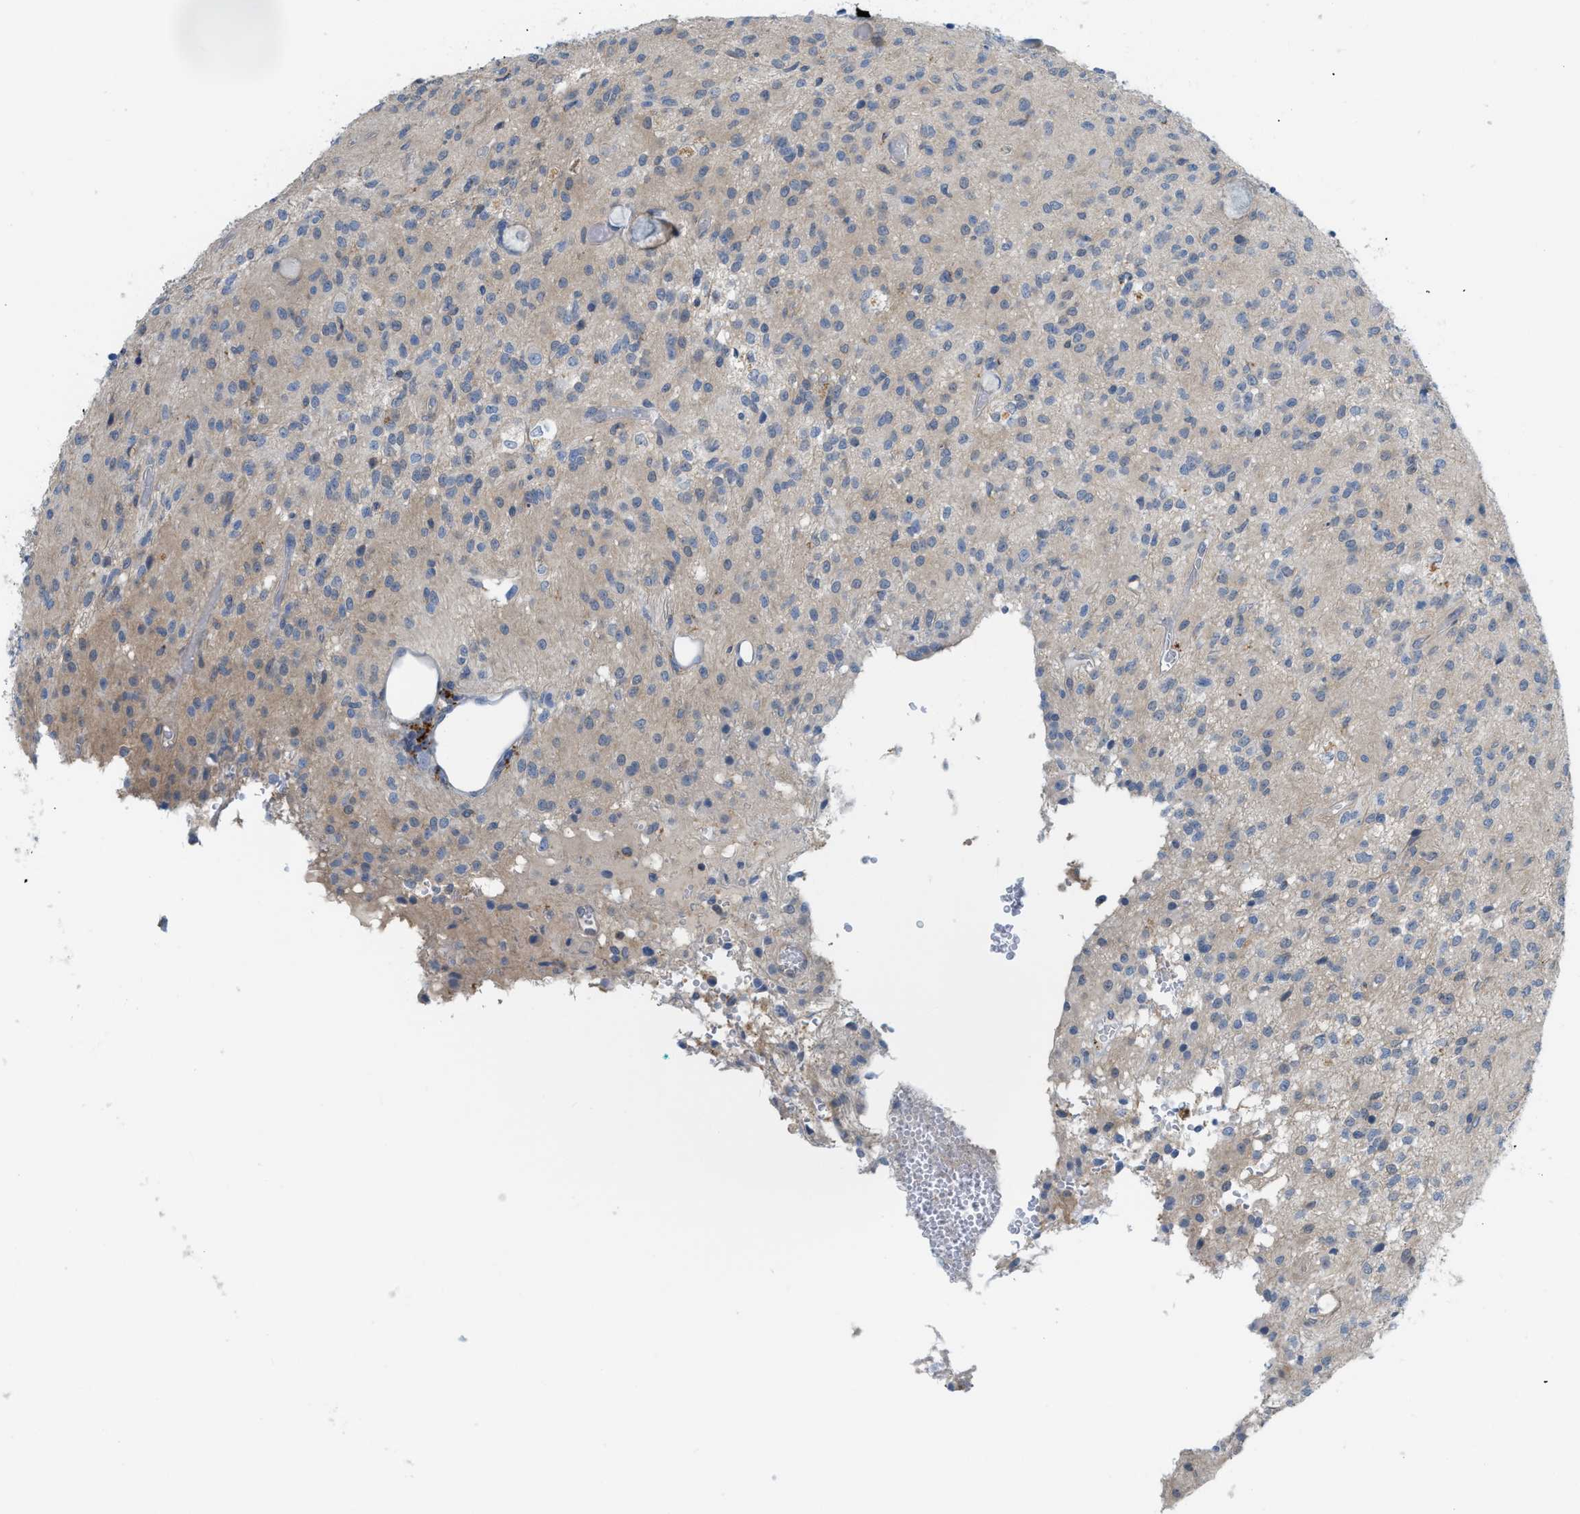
{"staining": {"intensity": "negative", "quantity": "none", "location": "none"}, "tissue": "glioma", "cell_type": "Tumor cells", "image_type": "cancer", "snomed": [{"axis": "morphology", "description": "Glioma, malignant, High grade"}, {"axis": "topography", "description": "Brain"}], "caption": "Immunohistochemistry of high-grade glioma (malignant) demonstrates no staining in tumor cells.", "gene": "CSTB", "patient": {"sex": "female", "age": 59}}